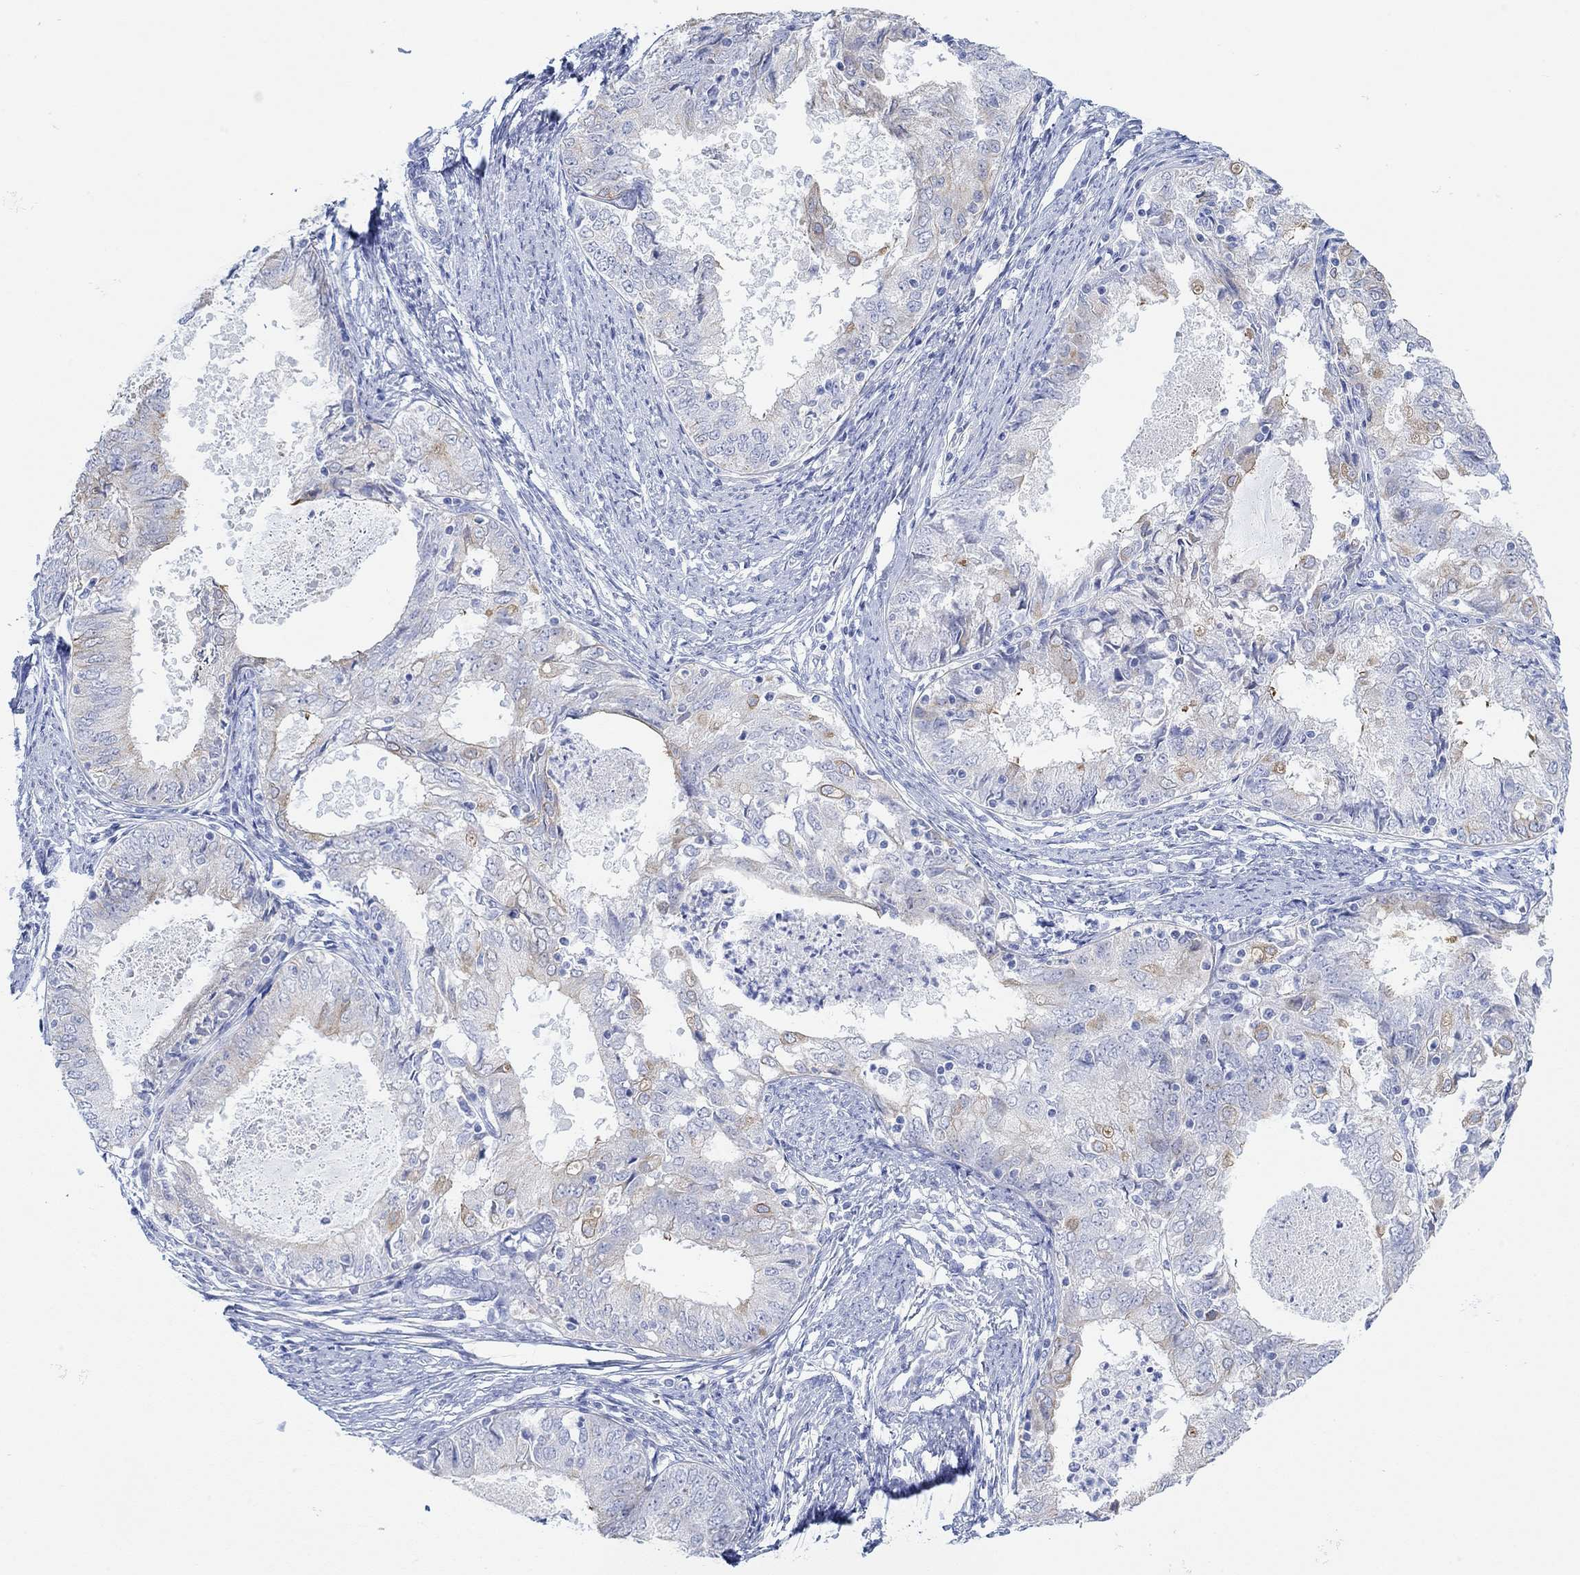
{"staining": {"intensity": "weak", "quantity": "<25%", "location": "cytoplasmic/membranous"}, "tissue": "endometrial cancer", "cell_type": "Tumor cells", "image_type": "cancer", "snomed": [{"axis": "morphology", "description": "Adenocarcinoma, NOS"}, {"axis": "topography", "description": "Endometrium"}], "caption": "The photomicrograph displays no significant staining in tumor cells of endometrial cancer (adenocarcinoma).", "gene": "AK8", "patient": {"sex": "female", "age": 57}}